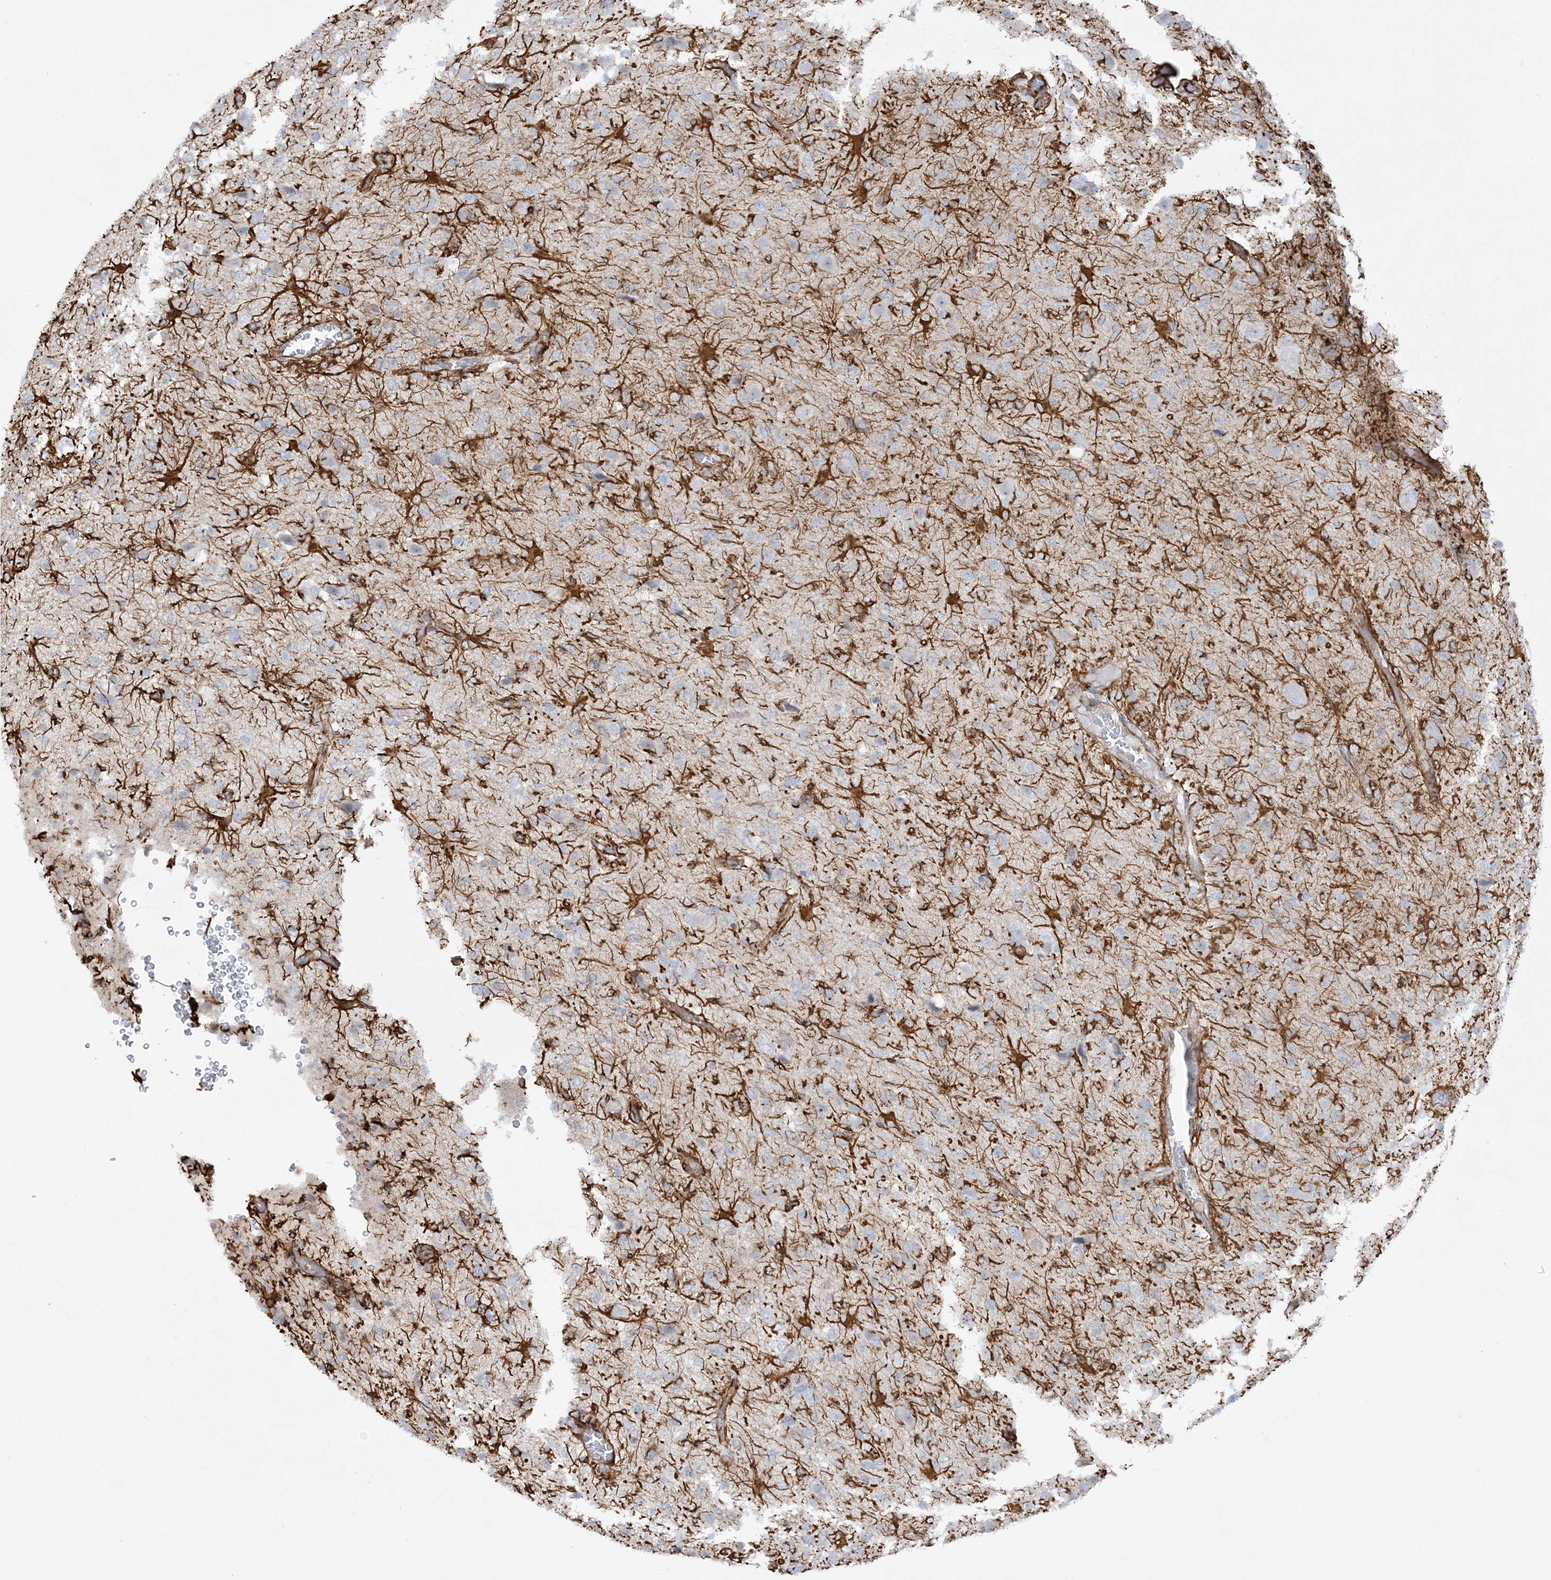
{"staining": {"intensity": "negative", "quantity": "none", "location": "none"}, "tissue": "glioma", "cell_type": "Tumor cells", "image_type": "cancer", "snomed": [{"axis": "morphology", "description": "Glioma, malignant, High grade"}, {"axis": "topography", "description": "Brain"}], "caption": "Tumor cells show no significant protein positivity in glioma.", "gene": "SCLT1", "patient": {"sex": "female", "age": 57}}